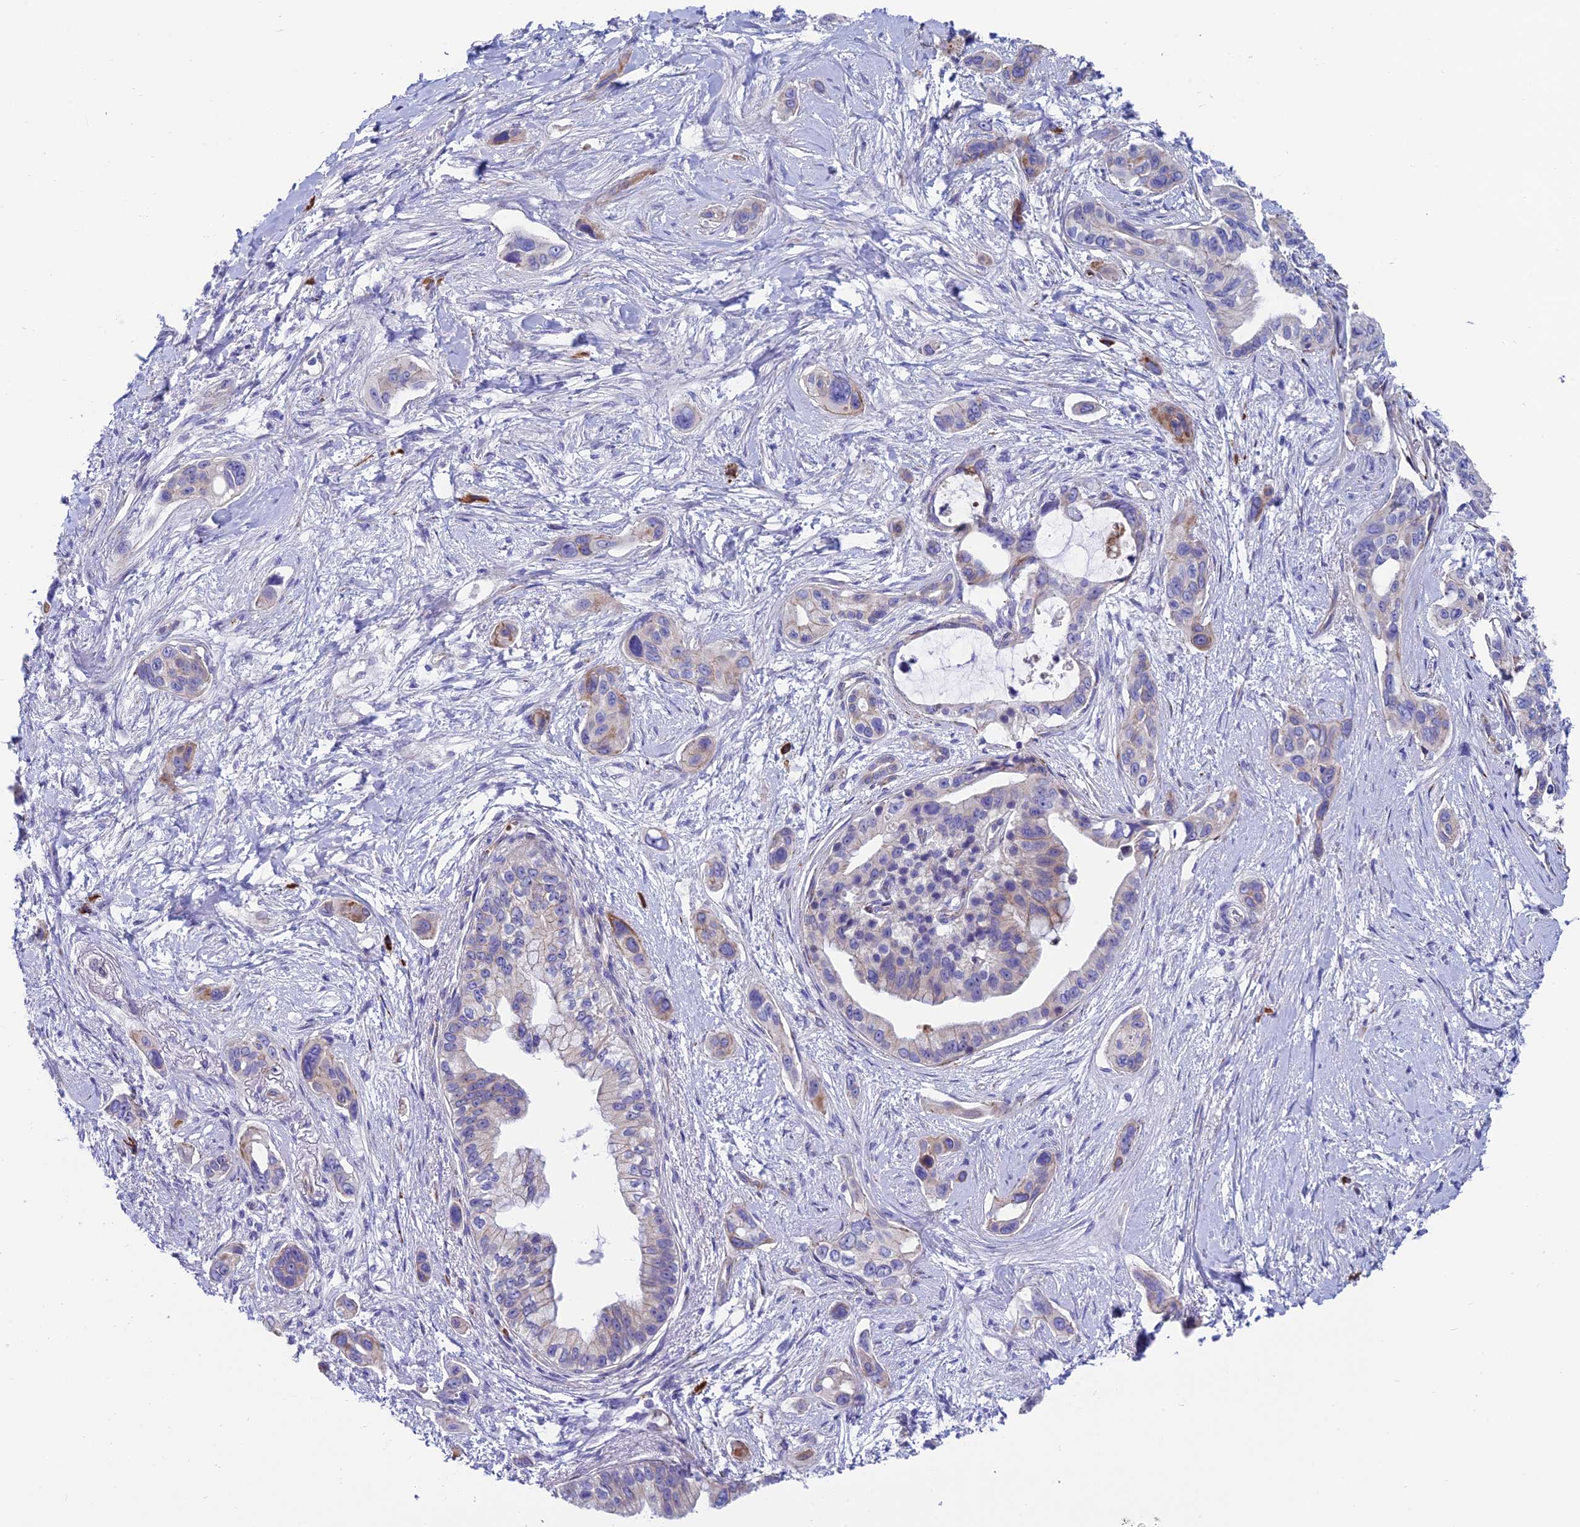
{"staining": {"intensity": "moderate", "quantity": "<25%", "location": "cytoplasmic/membranous"}, "tissue": "pancreatic cancer", "cell_type": "Tumor cells", "image_type": "cancer", "snomed": [{"axis": "morphology", "description": "Adenocarcinoma, NOS"}, {"axis": "topography", "description": "Pancreas"}], "caption": "Immunohistochemistry micrograph of human pancreatic cancer (adenocarcinoma) stained for a protein (brown), which reveals low levels of moderate cytoplasmic/membranous positivity in approximately <25% of tumor cells.", "gene": "MACIR", "patient": {"sex": "male", "age": 72}}